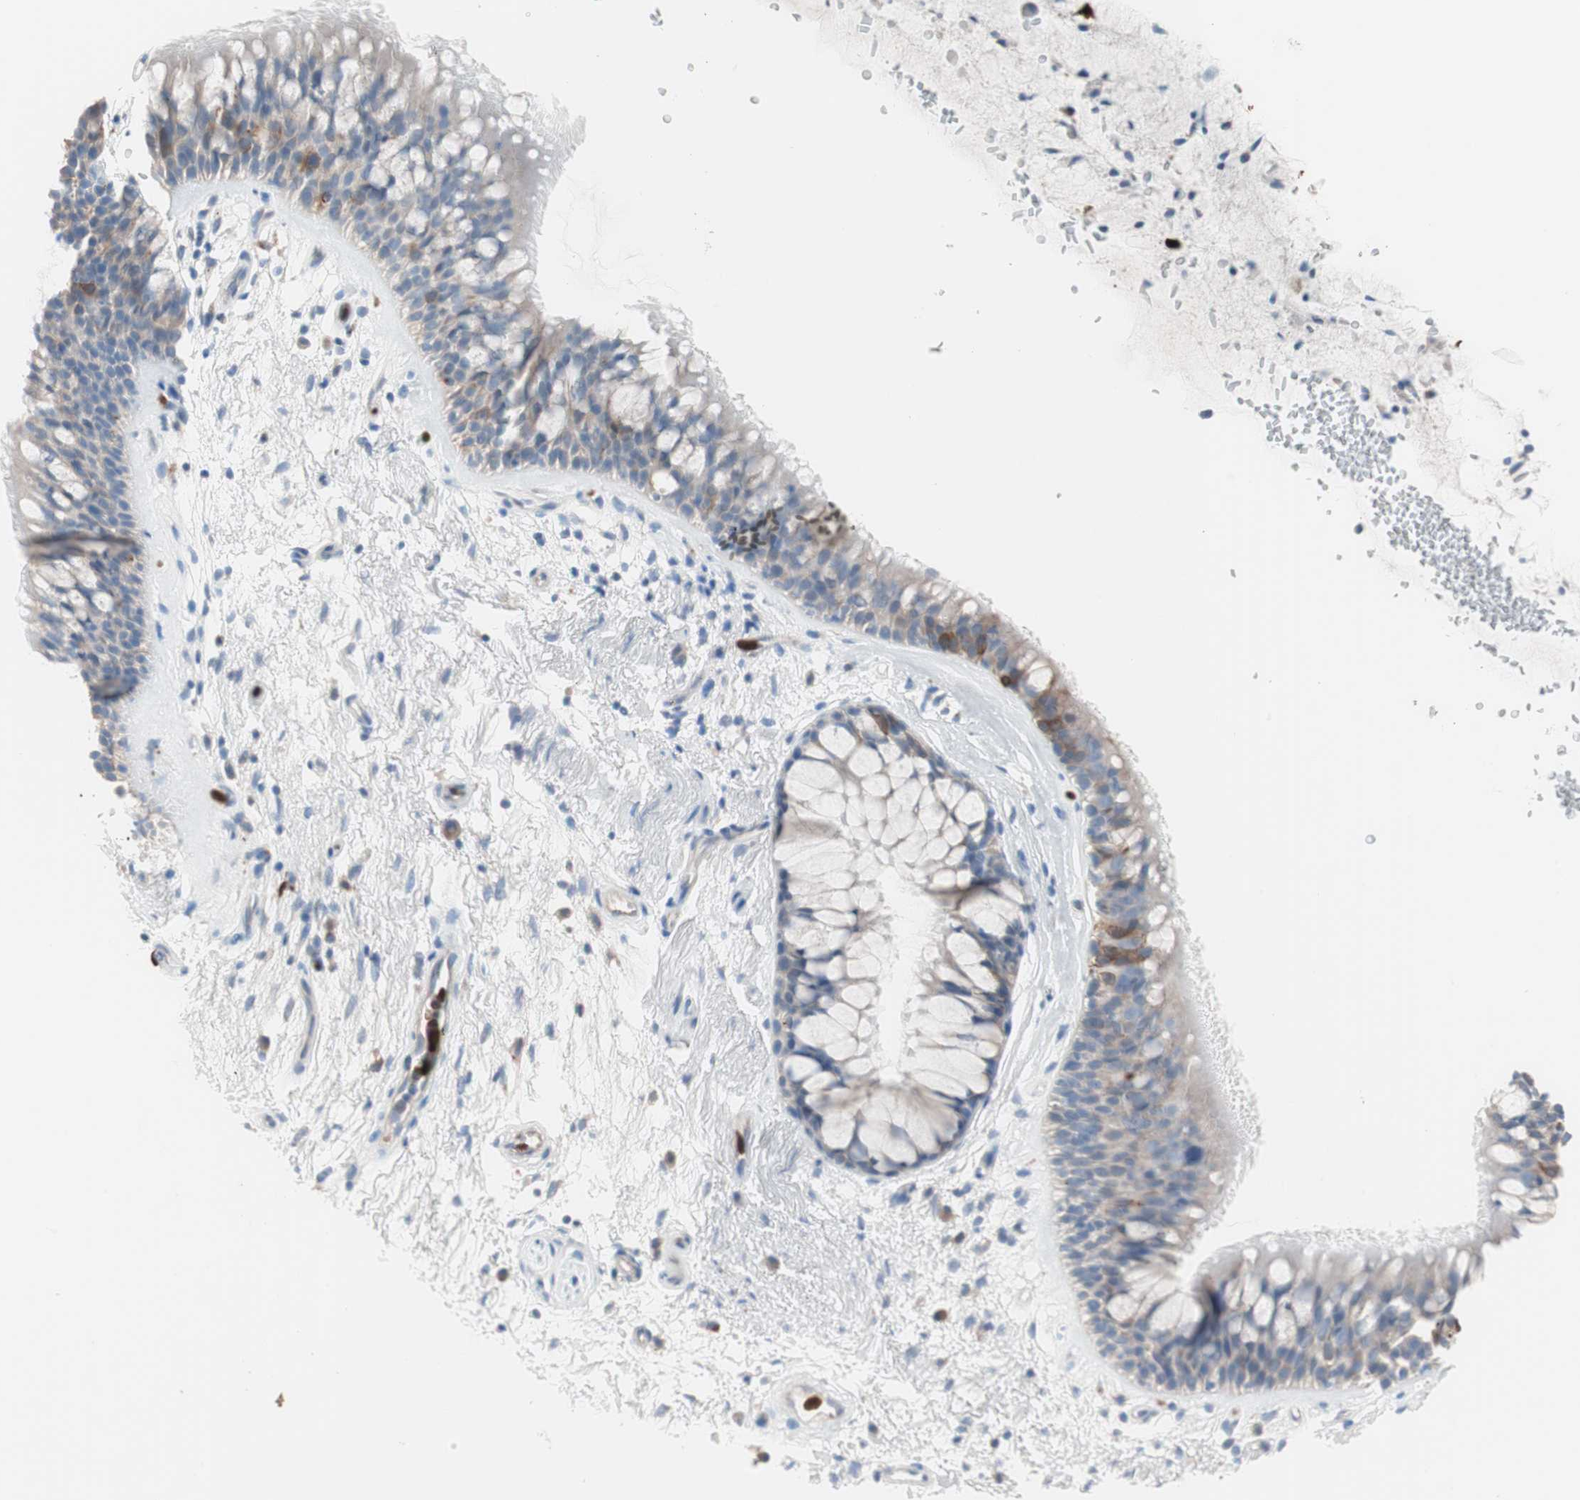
{"staining": {"intensity": "weak", "quantity": "25%-75%", "location": "cytoplasmic/membranous"}, "tissue": "bronchus", "cell_type": "Respiratory epithelial cells", "image_type": "normal", "snomed": [{"axis": "morphology", "description": "Normal tissue, NOS"}, {"axis": "topography", "description": "Bronchus"}], "caption": "Immunohistochemistry (IHC) image of unremarkable bronchus: human bronchus stained using immunohistochemistry shows low levels of weak protein expression localized specifically in the cytoplasmic/membranous of respiratory epithelial cells, appearing as a cytoplasmic/membranous brown color.", "gene": "CLEC4D", "patient": {"sex": "female", "age": 54}}